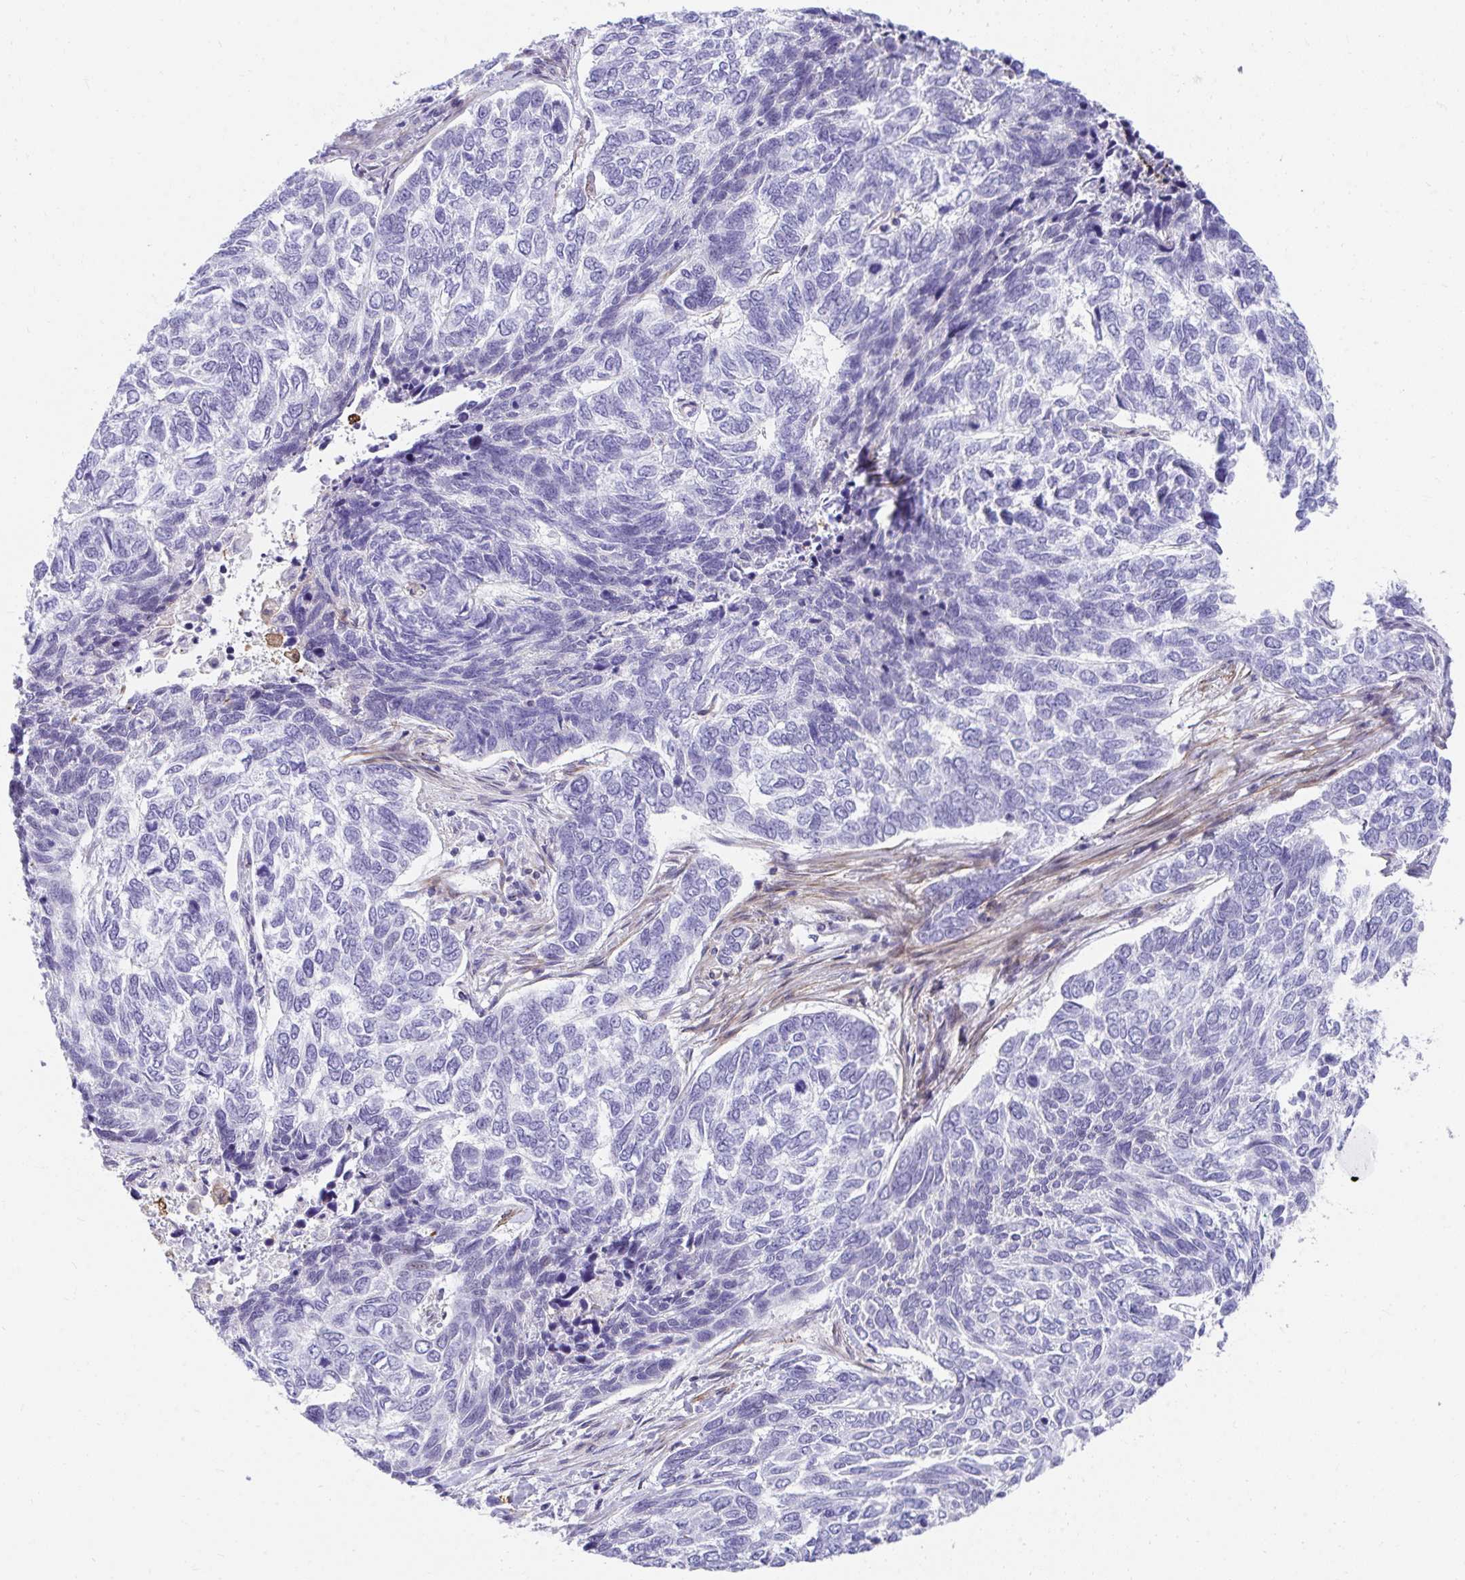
{"staining": {"intensity": "negative", "quantity": "none", "location": "none"}, "tissue": "skin cancer", "cell_type": "Tumor cells", "image_type": "cancer", "snomed": [{"axis": "morphology", "description": "Basal cell carcinoma"}, {"axis": "topography", "description": "Skin"}], "caption": "Photomicrograph shows no protein expression in tumor cells of skin cancer tissue. (DAB (3,3'-diaminobenzidine) immunohistochemistry (IHC) visualized using brightfield microscopy, high magnification).", "gene": "CSTB", "patient": {"sex": "female", "age": 65}}